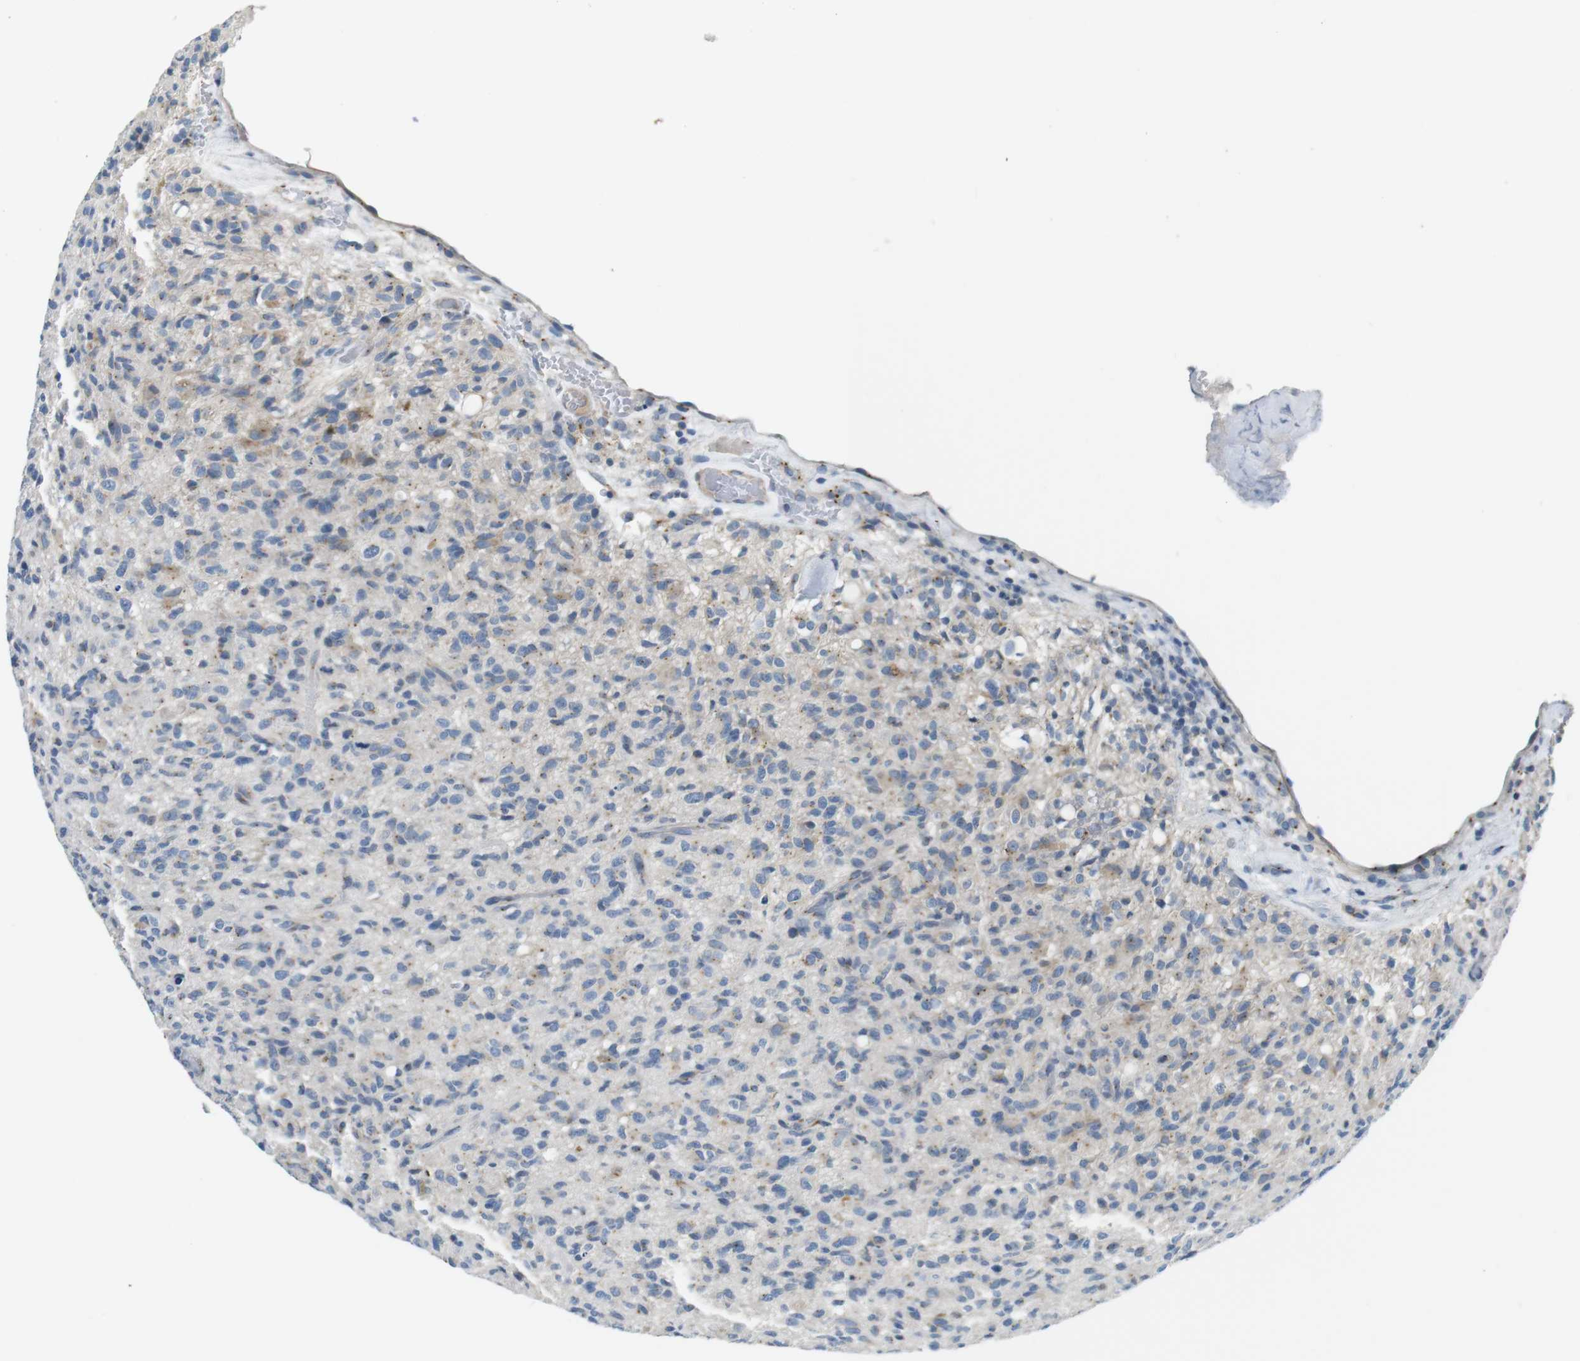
{"staining": {"intensity": "negative", "quantity": "none", "location": "none"}, "tissue": "glioma", "cell_type": "Tumor cells", "image_type": "cancer", "snomed": [{"axis": "morphology", "description": "Glioma, malignant, High grade"}, {"axis": "topography", "description": "Brain"}], "caption": "Immunohistochemistry of human glioma reveals no staining in tumor cells. The staining was performed using DAB (3,3'-diaminobenzidine) to visualize the protein expression in brown, while the nuclei were stained in blue with hematoxylin (Magnification: 20x).", "gene": "UNC5CL", "patient": {"sex": "male", "age": 71}}